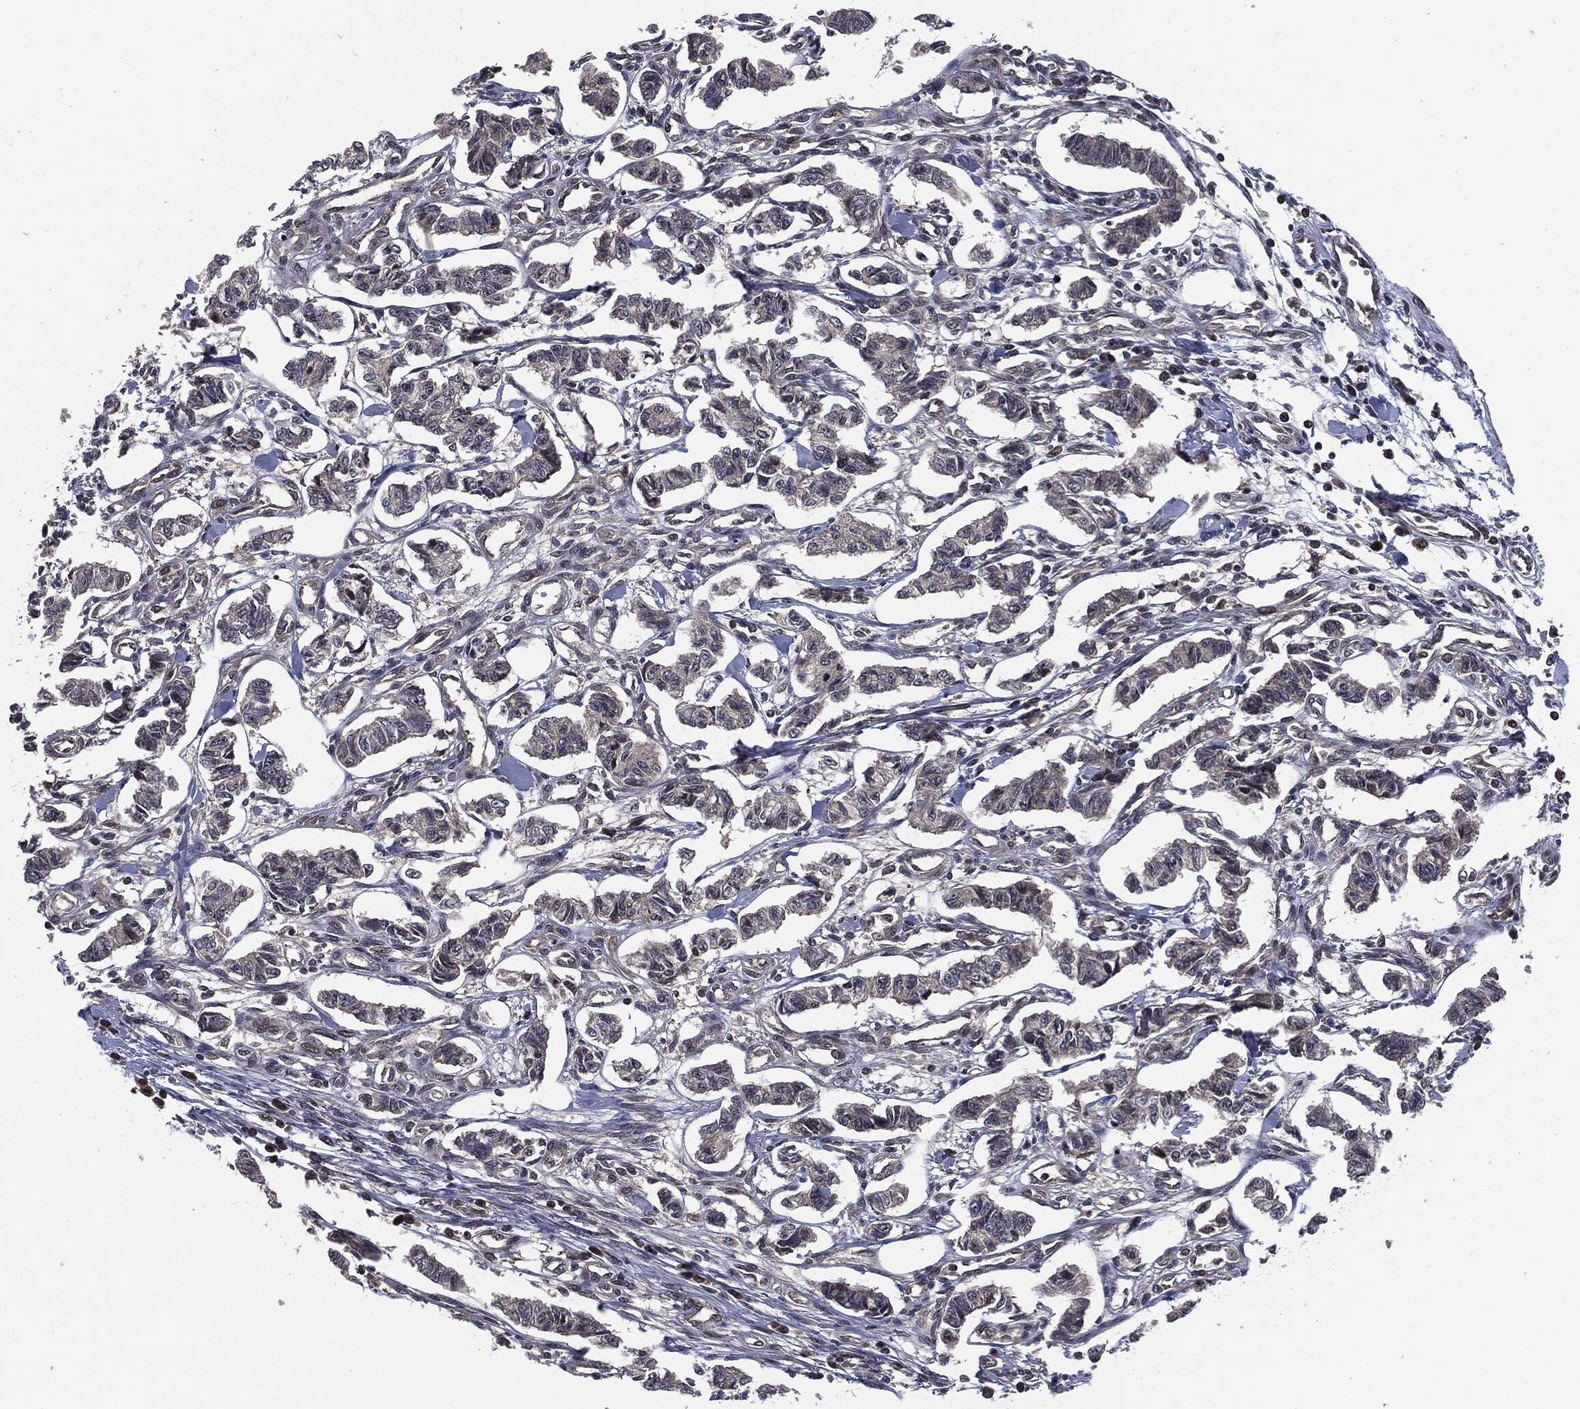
{"staining": {"intensity": "negative", "quantity": "none", "location": "none"}, "tissue": "carcinoid", "cell_type": "Tumor cells", "image_type": "cancer", "snomed": [{"axis": "morphology", "description": "Carcinoid, malignant, NOS"}, {"axis": "topography", "description": "Kidney"}], "caption": "A high-resolution image shows immunohistochemistry (IHC) staining of carcinoid (malignant), which reveals no significant positivity in tumor cells.", "gene": "UBR1", "patient": {"sex": "female", "age": 41}}